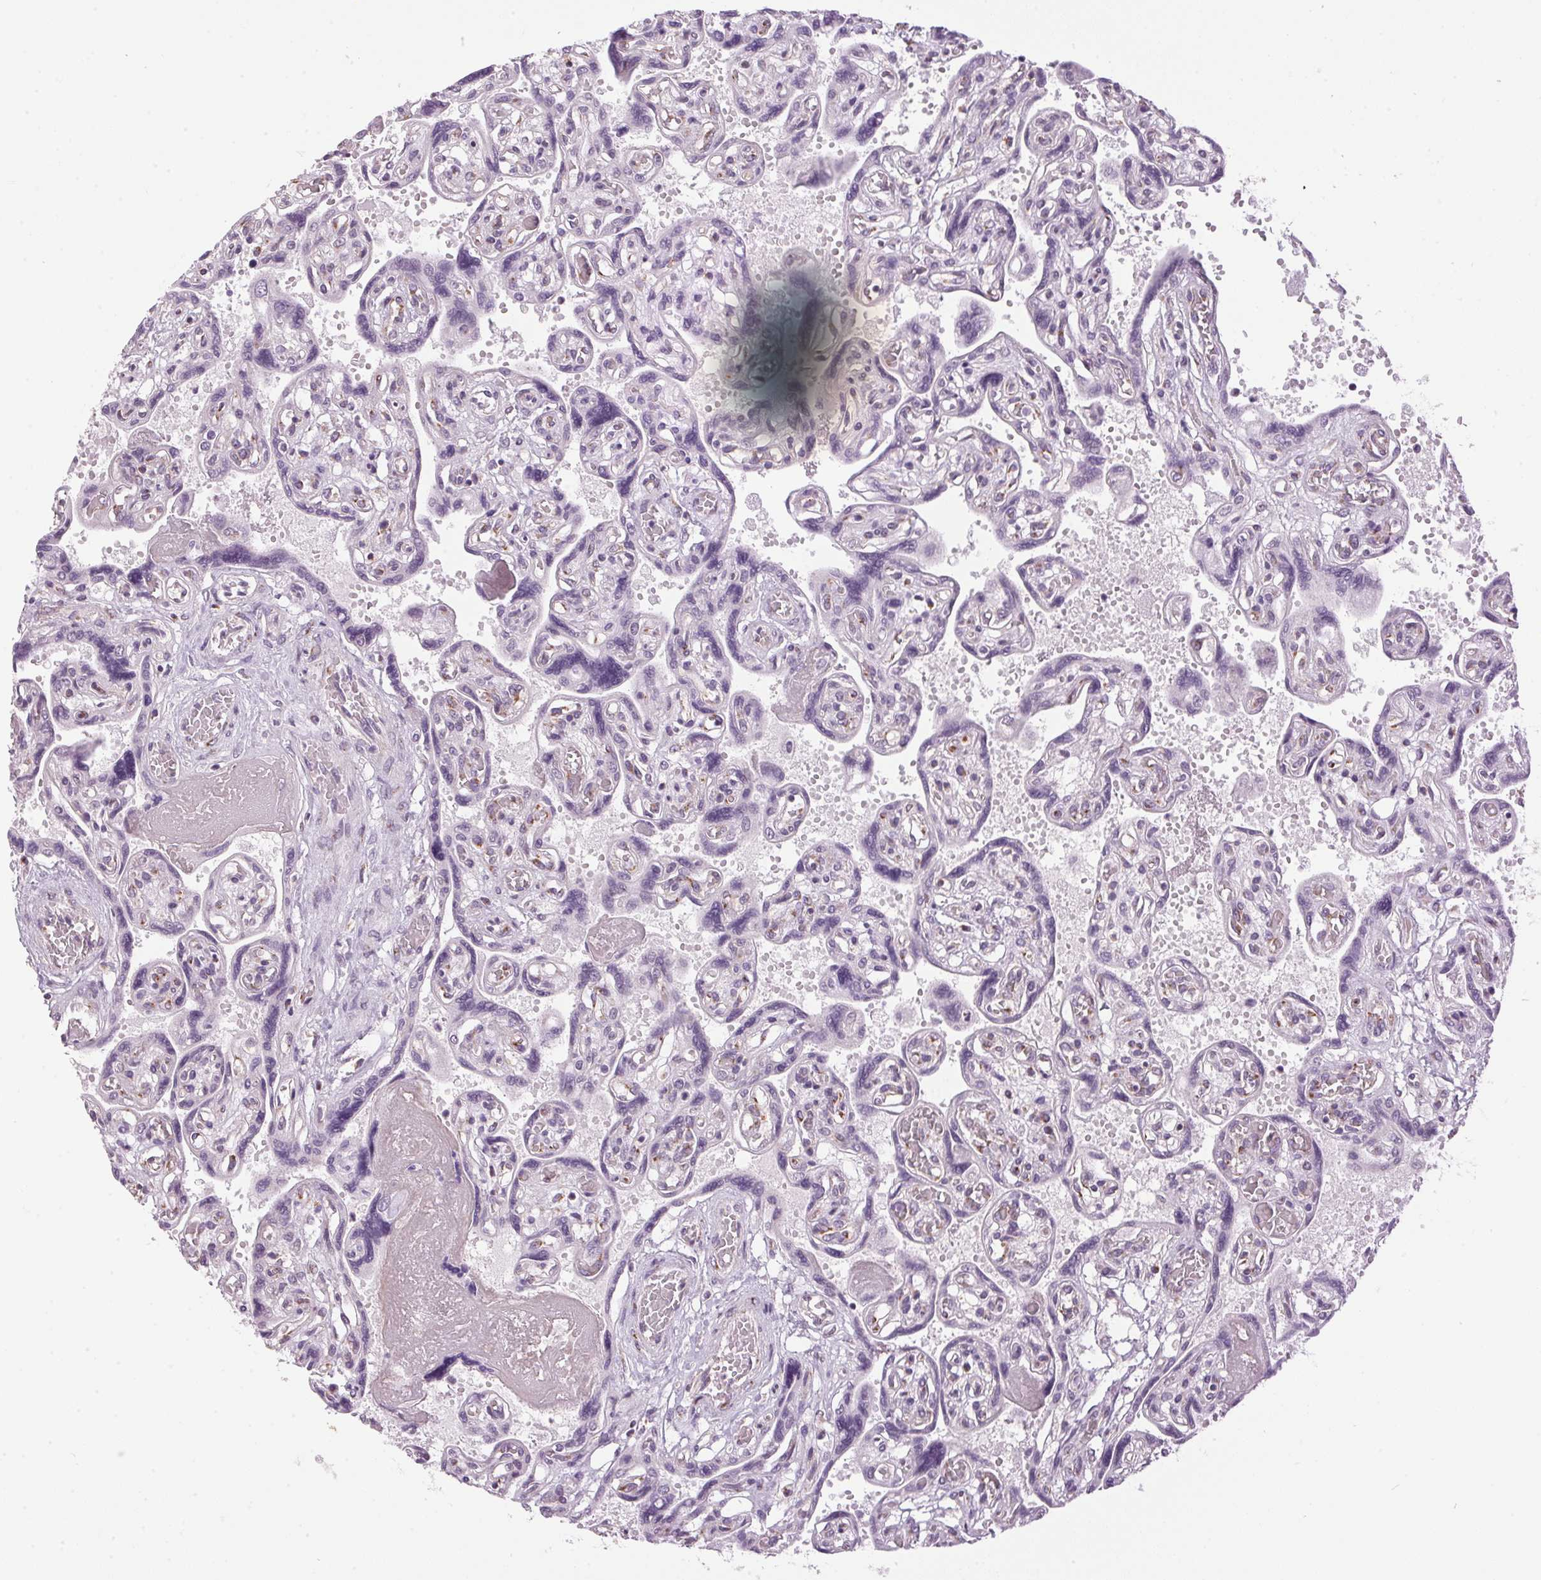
{"staining": {"intensity": "moderate", "quantity": "25%-75%", "location": "cytoplasmic/membranous"}, "tissue": "placenta", "cell_type": "Decidual cells", "image_type": "normal", "snomed": [{"axis": "morphology", "description": "Normal tissue, NOS"}, {"axis": "topography", "description": "Placenta"}], "caption": "Placenta was stained to show a protein in brown. There is medium levels of moderate cytoplasmic/membranous expression in about 25%-75% of decidual cells. The protein of interest is shown in brown color, while the nuclei are stained blue.", "gene": "GOLPH3", "patient": {"sex": "female", "age": 32}}